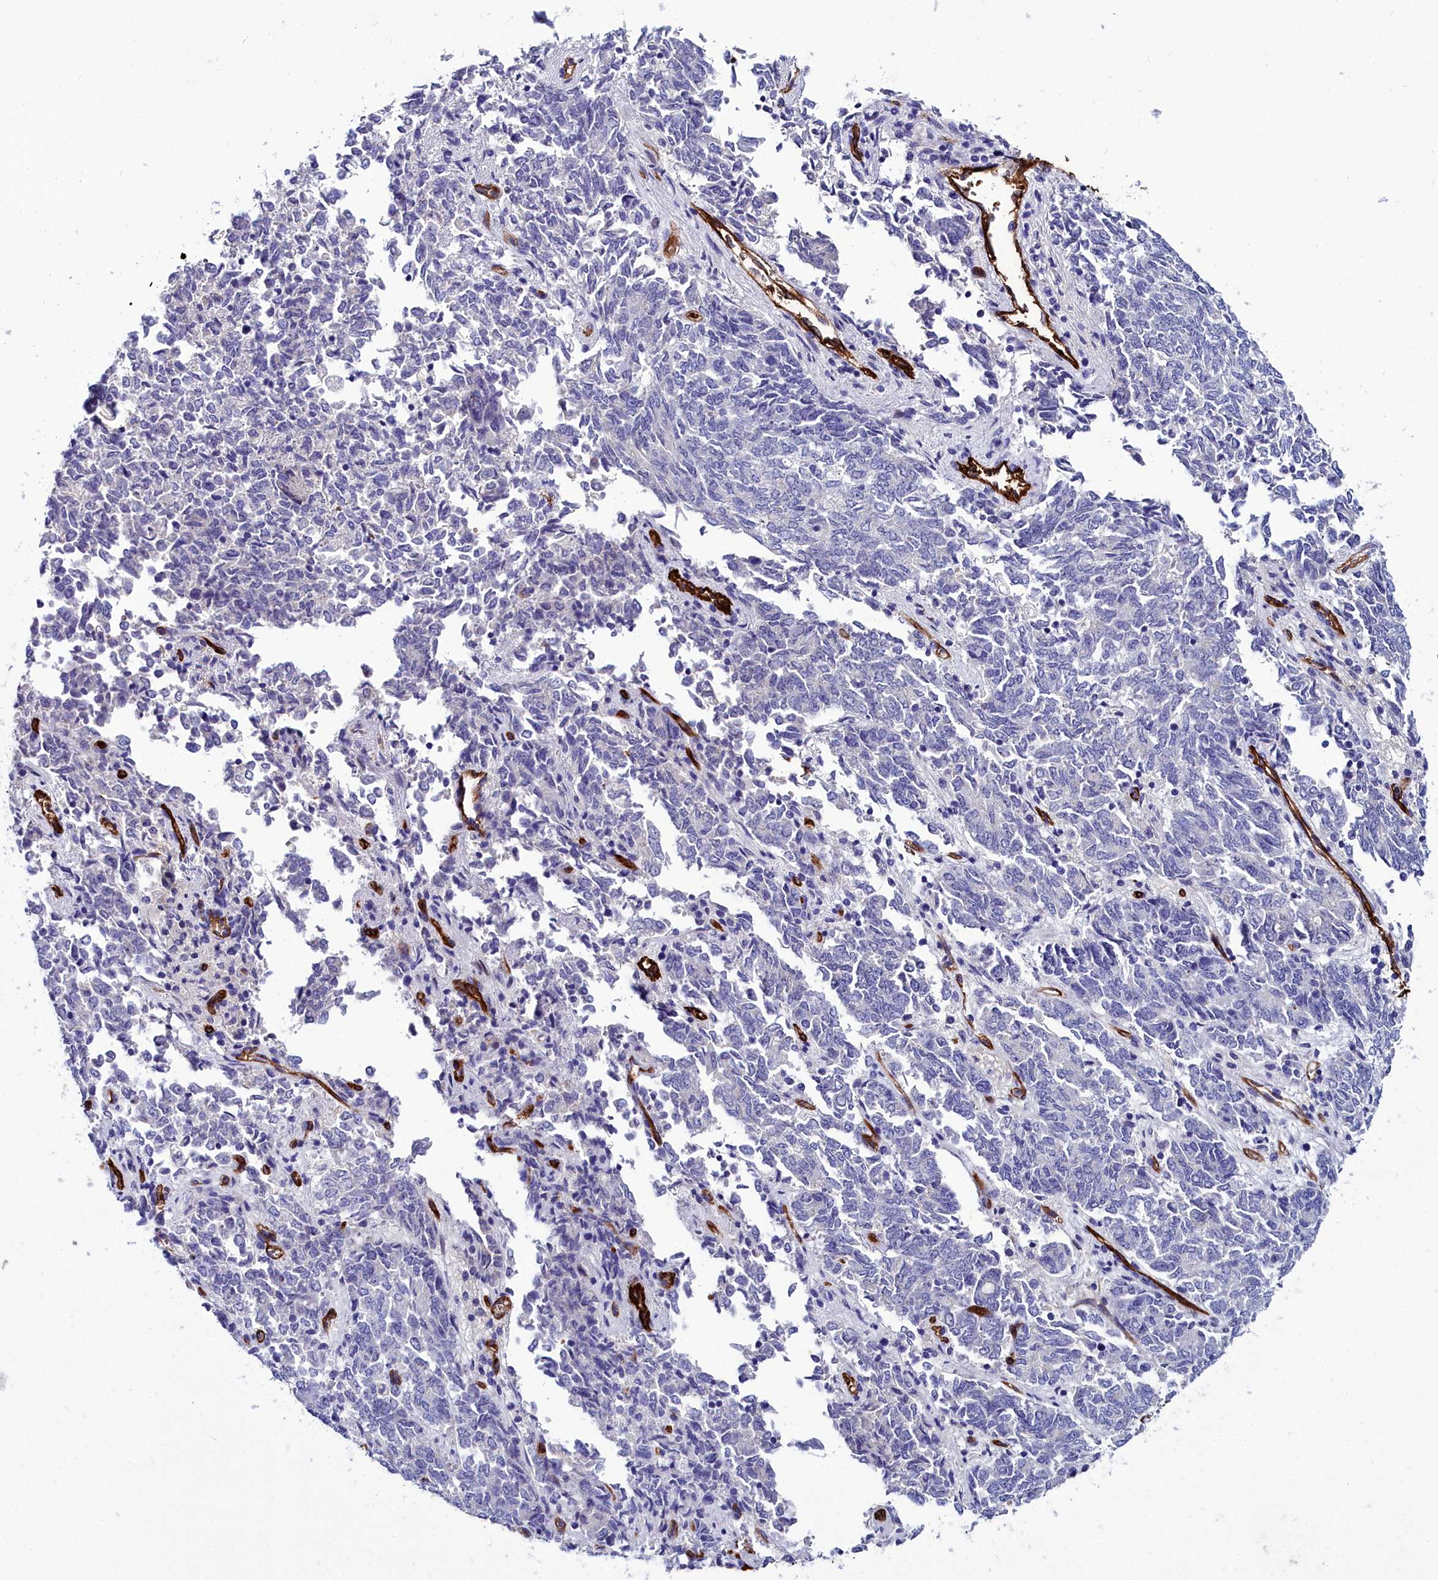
{"staining": {"intensity": "negative", "quantity": "none", "location": "none"}, "tissue": "endometrial cancer", "cell_type": "Tumor cells", "image_type": "cancer", "snomed": [{"axis": "morphology", "description": "Adenocarcinoma, NOS"}, {"axis": "topography", "description": "Endometrium"}], "caption": "This micrograph is of endometrial adenocarcinoma stained with immunohistochemistry to label a protein in brown with the nuclei are counter-stained blue. There is no staining in tumor cells.", "gene": "CYP4F11", "patient": {"sex": "female", "age": 80}}